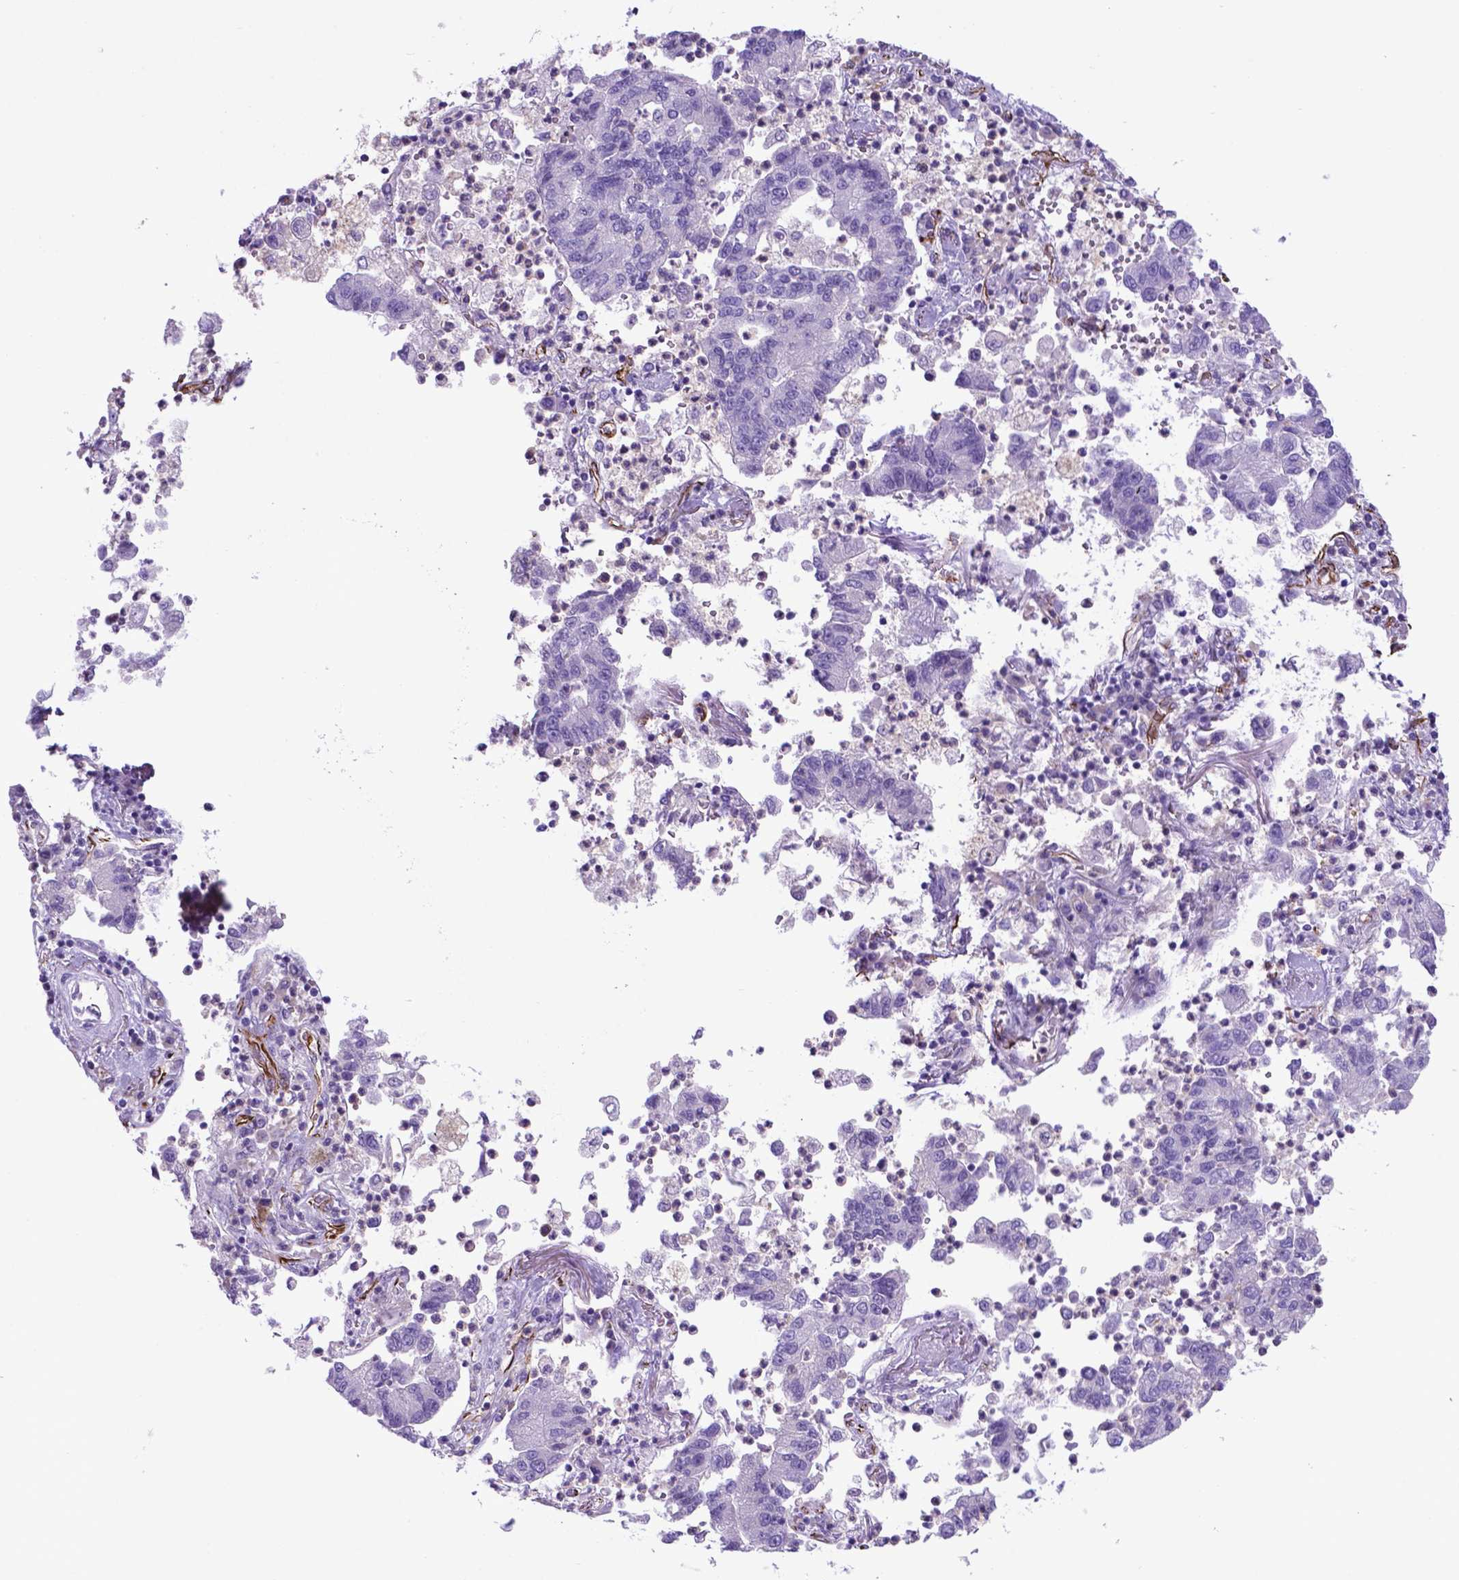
{"staining": {"intensity": "negative", "quantity": "none", "location": "none"}, "tissue": "lung cancer", "cell_type": "Tumor cells", "image_type": "cancer", "snomed": [{"axis": "morphology", "description": "Adenocarcinoma, NOS"}, {"axis": "topography", "description": "Lung"}], "caption": "Human adenocarcinoma (lung) stained for a protein using IHC shows no expression in tumor cells.", "gene": "LZTR1", "patient": {"sex": "female", "age": 57}}